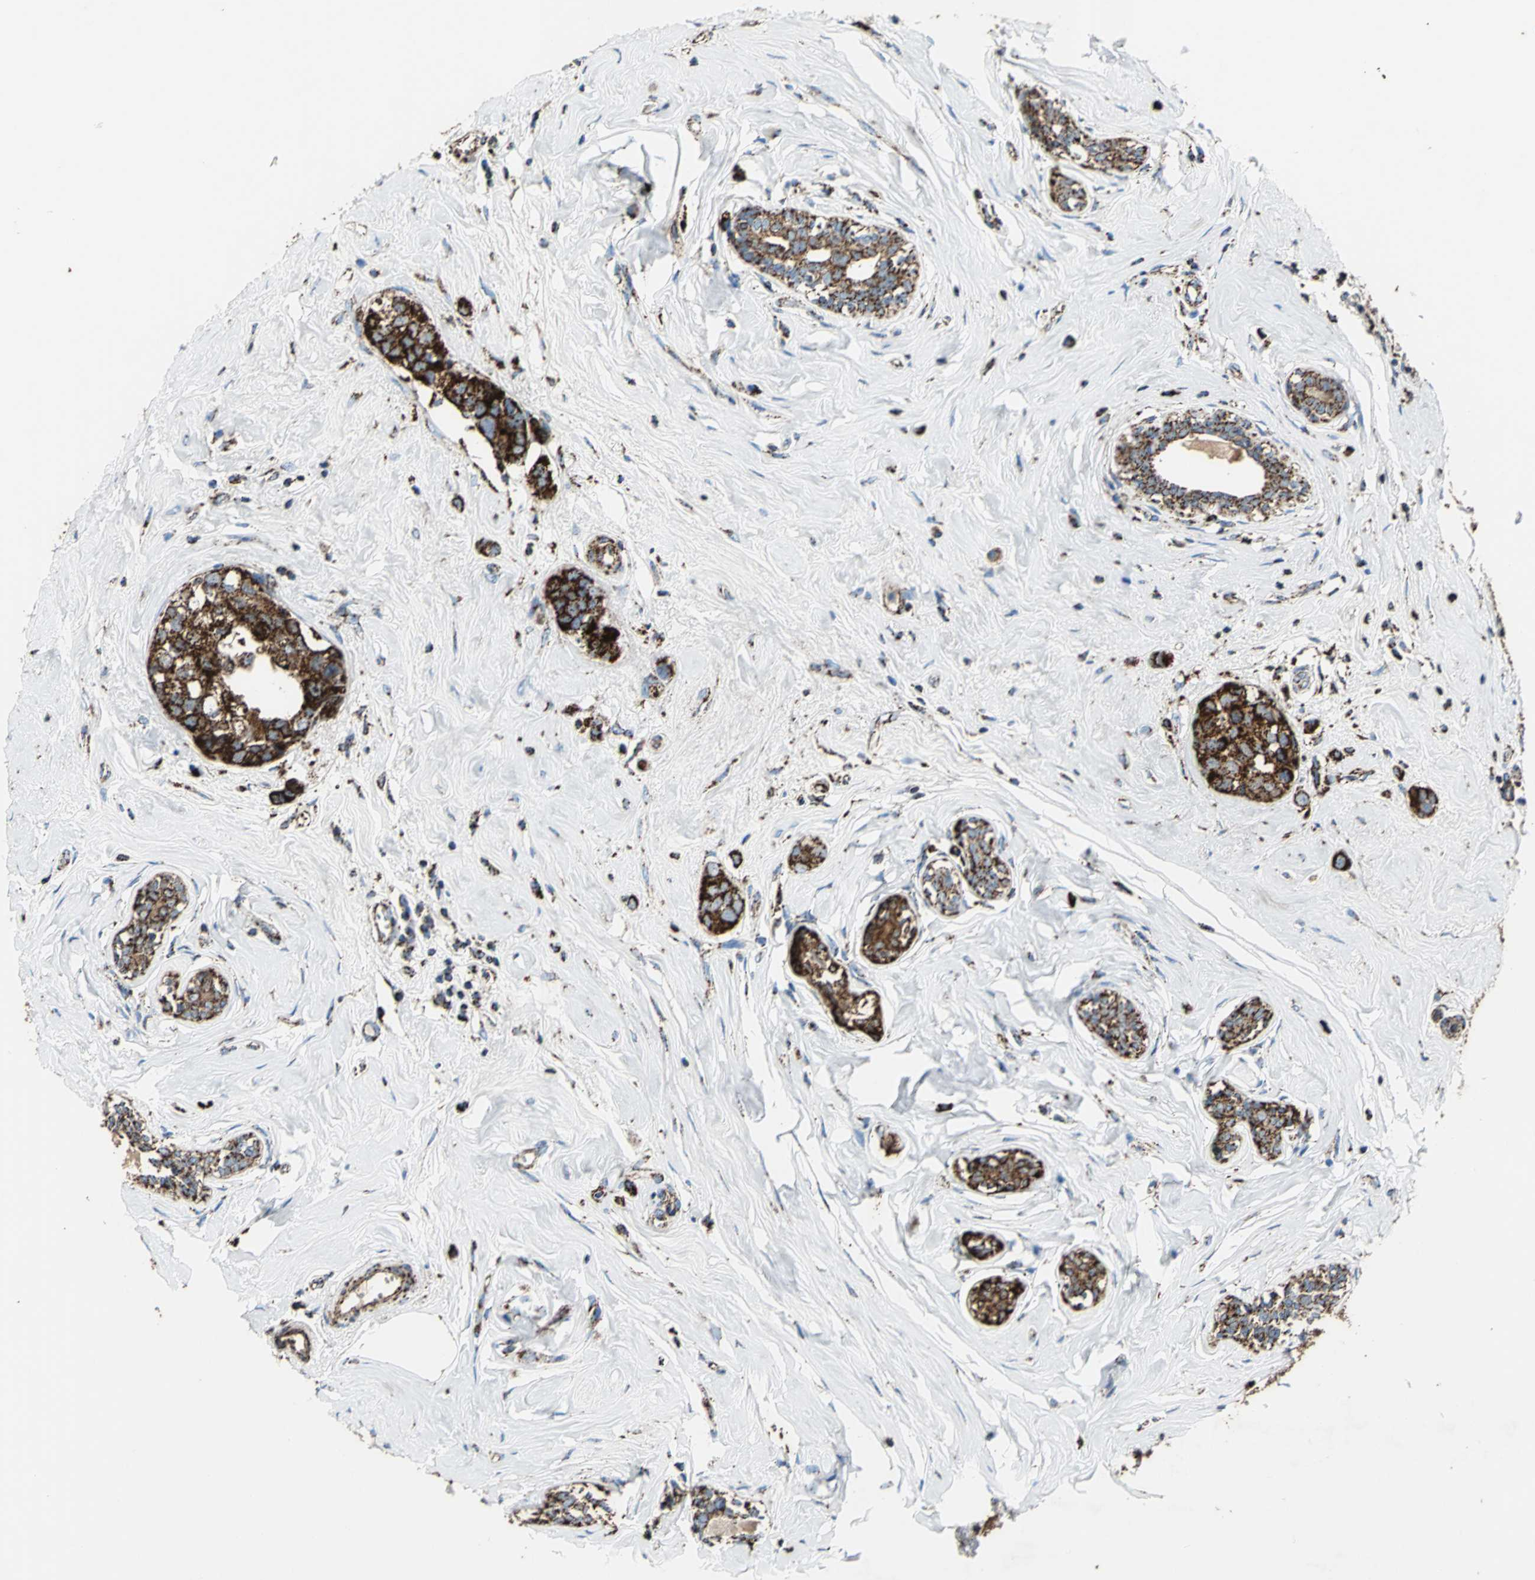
{"staining": {"intensity": "strong", "quantity": ">75%", "location": "cytoplasmic/membranous"}, "tissue": "breast cancer", "cell_type": "Tumor cells", "image_type": "cancer", "snomed": [{"axis": "morphology", "description": "Normal tissue, NOS"}, {"axis": "morphology", "description": "Duct carcinoma"}, {"axis": "topography", "description": "Breast"}], "caption": "Breast invasive ductal carcinoma was stained to show a protein in brown. There is high levels of strong cytoplasmic/membranous expression in about >75% of tumor cells.", "gene": "ECH1", "patient": {"sex": "female", "age": 50}}